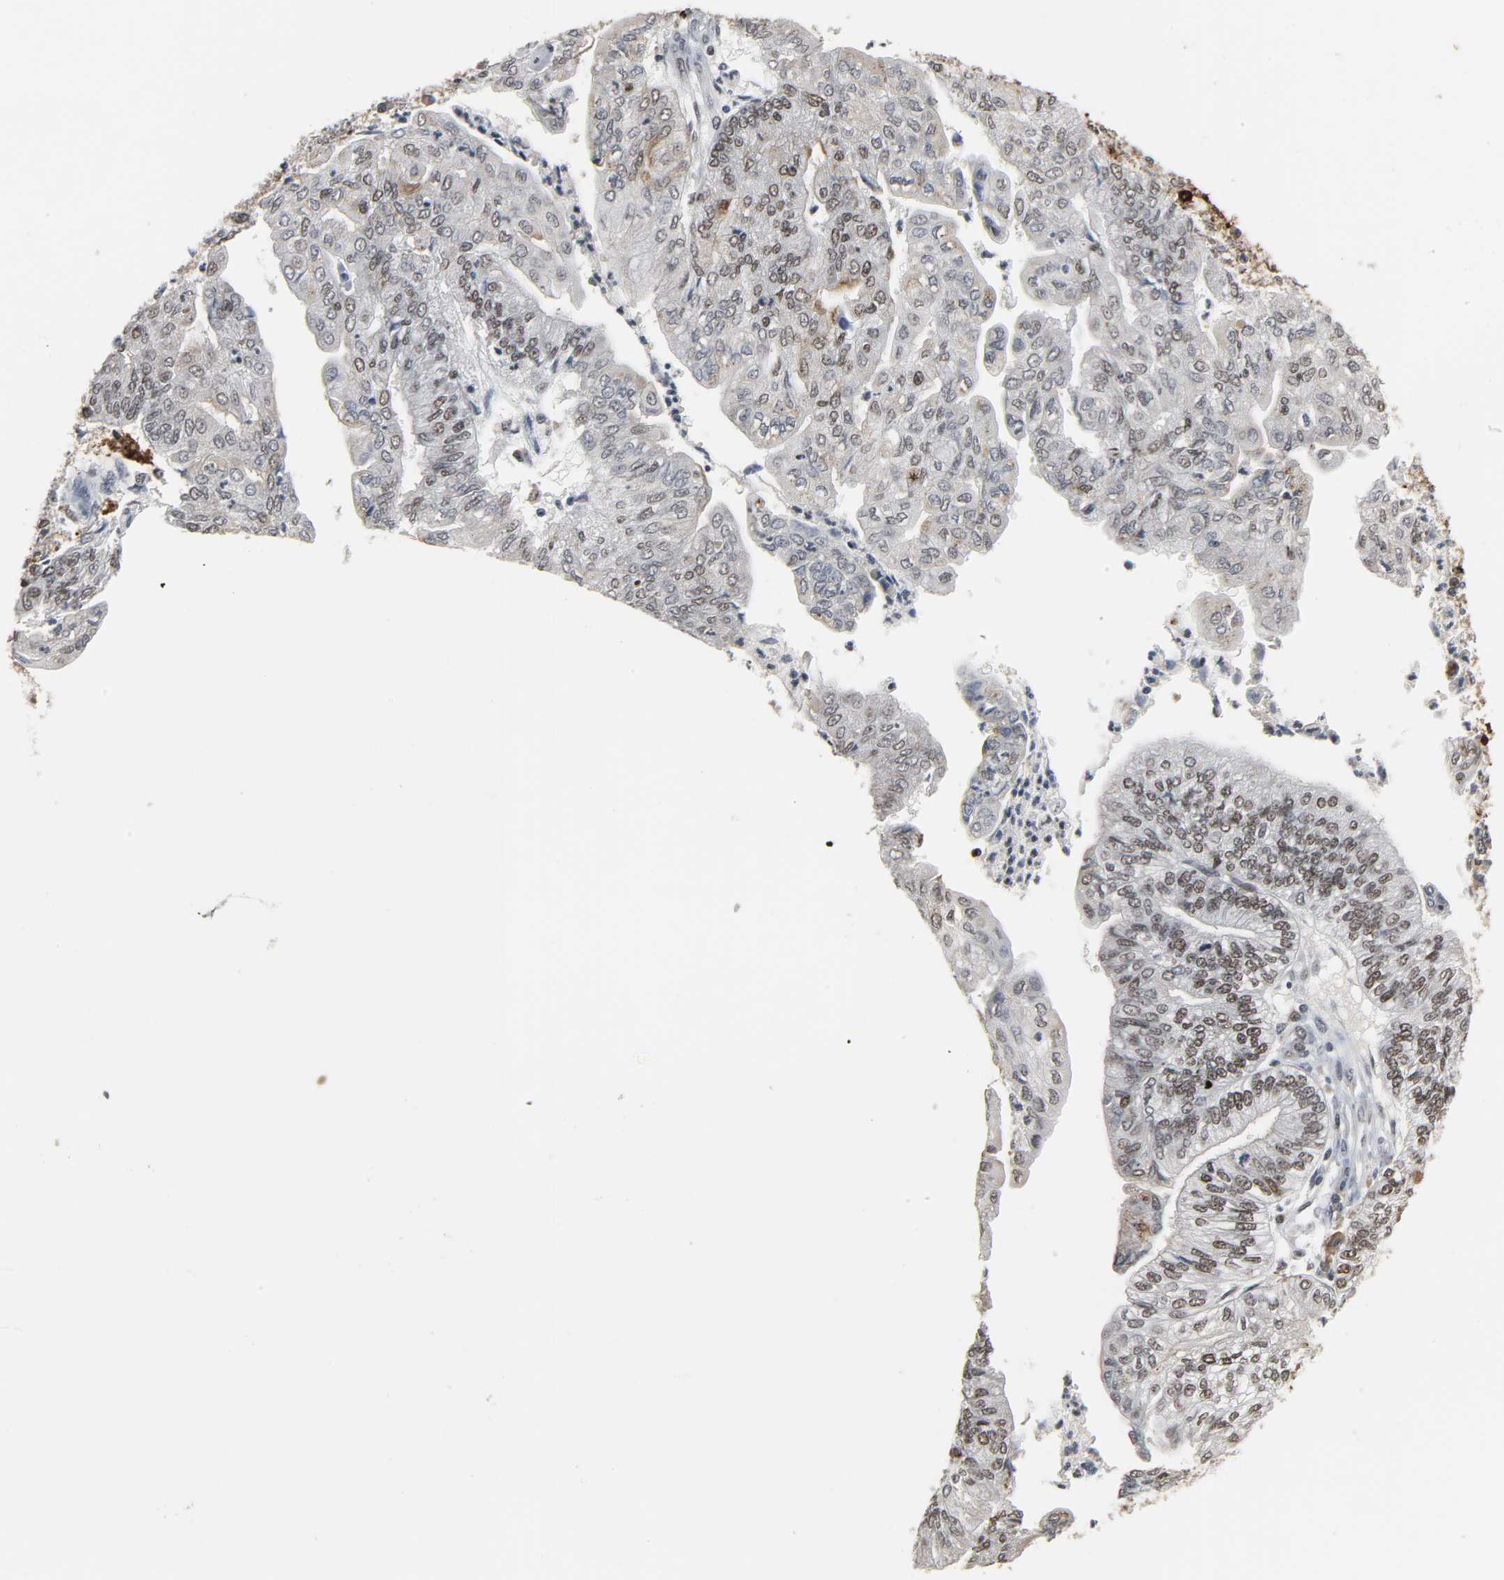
{"staining": {"intensity": "negative", "quantity": "none", "location": "none"}, "tissue": "endometrial cancer", "cell_type": "Tumor cells", "image_type": "cancer", "snomed": [{"axis": "morphology", "description": "Adenocarcinoma, NOS"}, {"axis": "topography", "description": "Endometrium"}], "caption": "Endometrial cancer (adenocarcinoma) was stained to show a protein in brown. There is no significant staining in tumor cells.", "gene": "DAZAP1", "patient": {"sex": "female", "age": 59}}